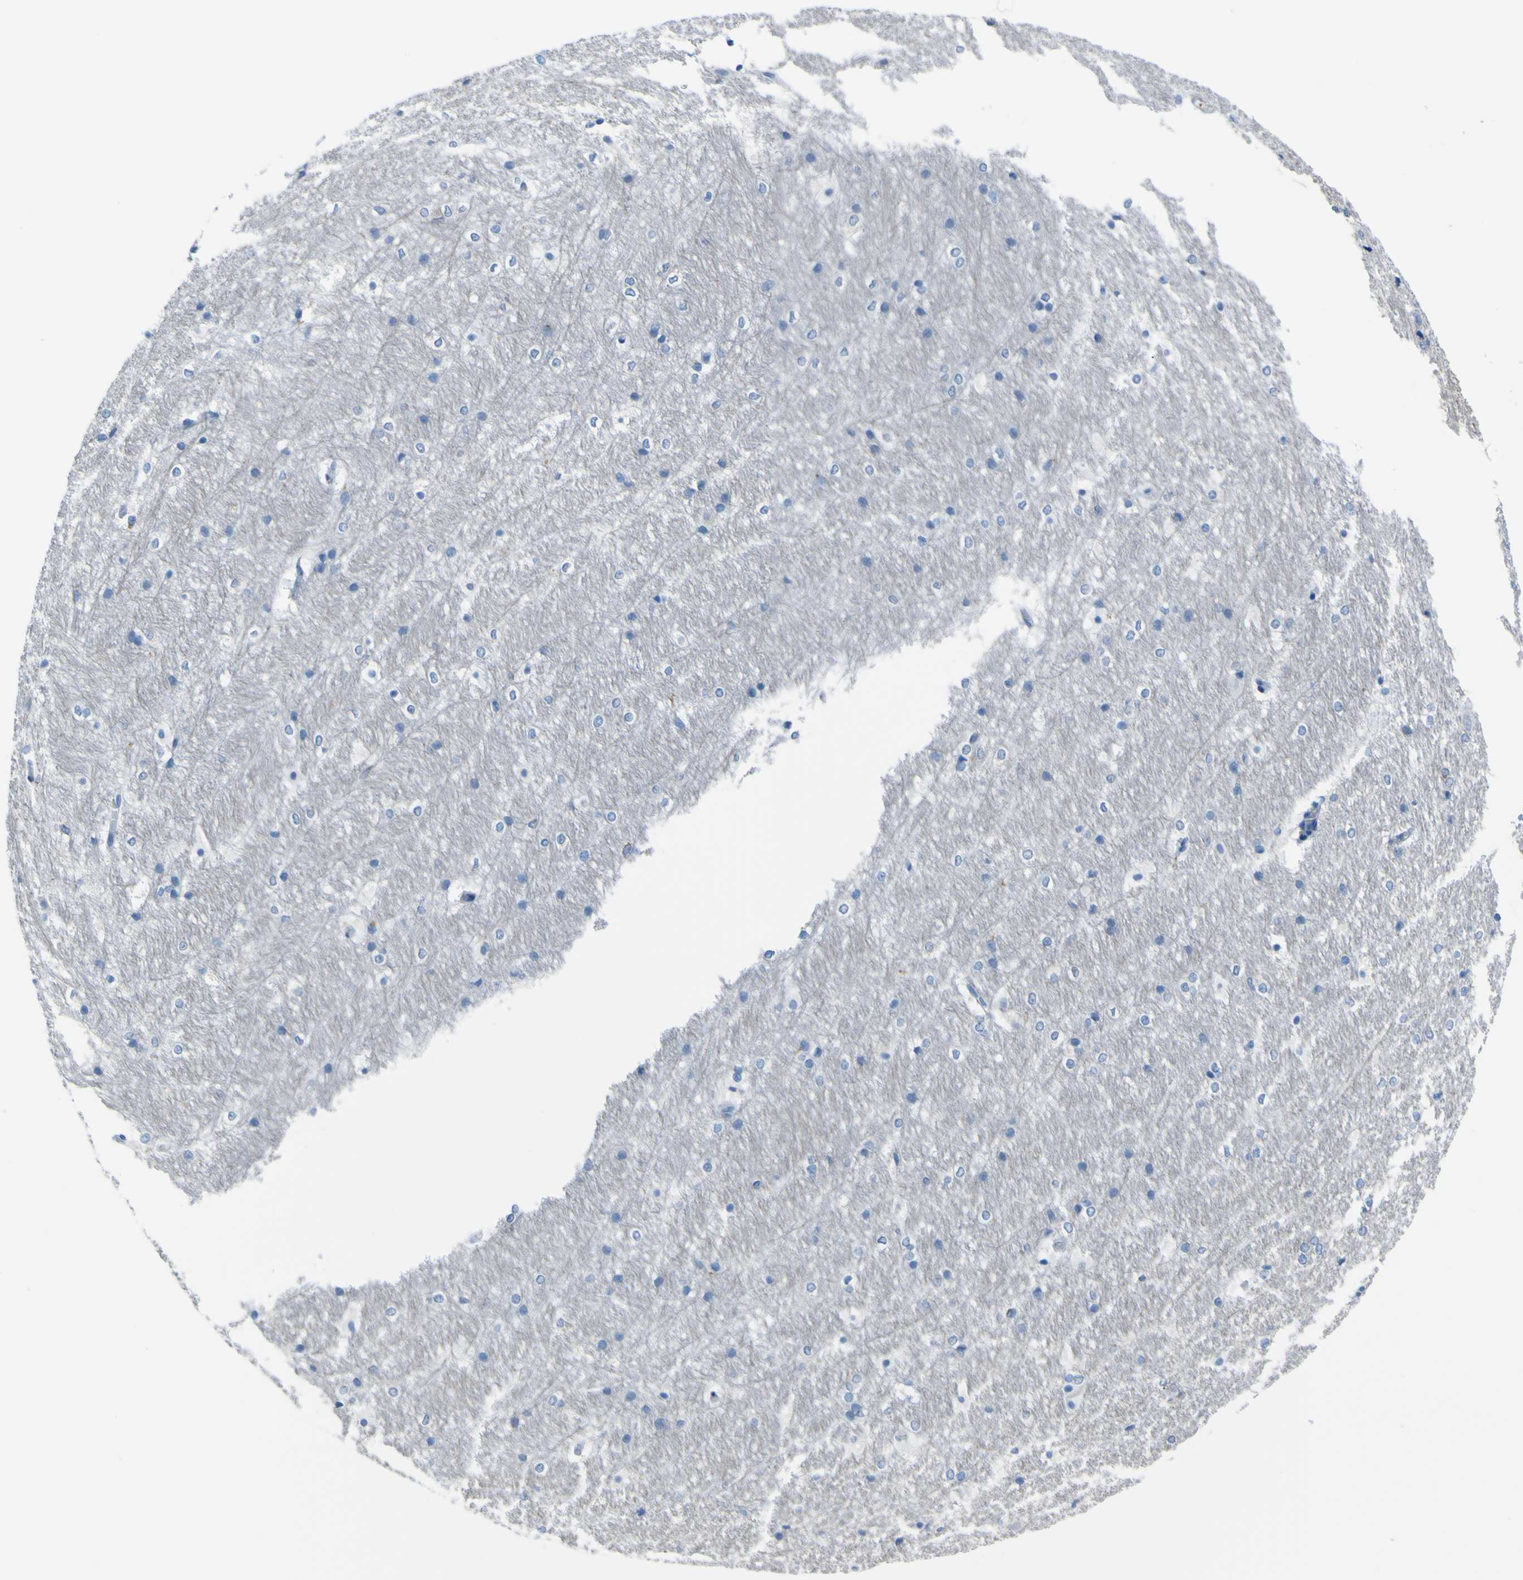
{"staining": {"intensity": "negative", "quantity": "none", "location": "none"}, "tissue": "hippocampus", "cell_type": "Glial cells", "image_type": "normal", "snomed": [{"axis": "morphology", "description": "Normal tissue, NOS"}, {"axis": "topography", "description": "Hippocampus"}], "caption": "Human hippocampus stained for a protein using immunohistochemistry (IHC) exhibits no staining in glial cells.", "gene": "ACSL1", "patient": {"sex": "female", "age": 19}}